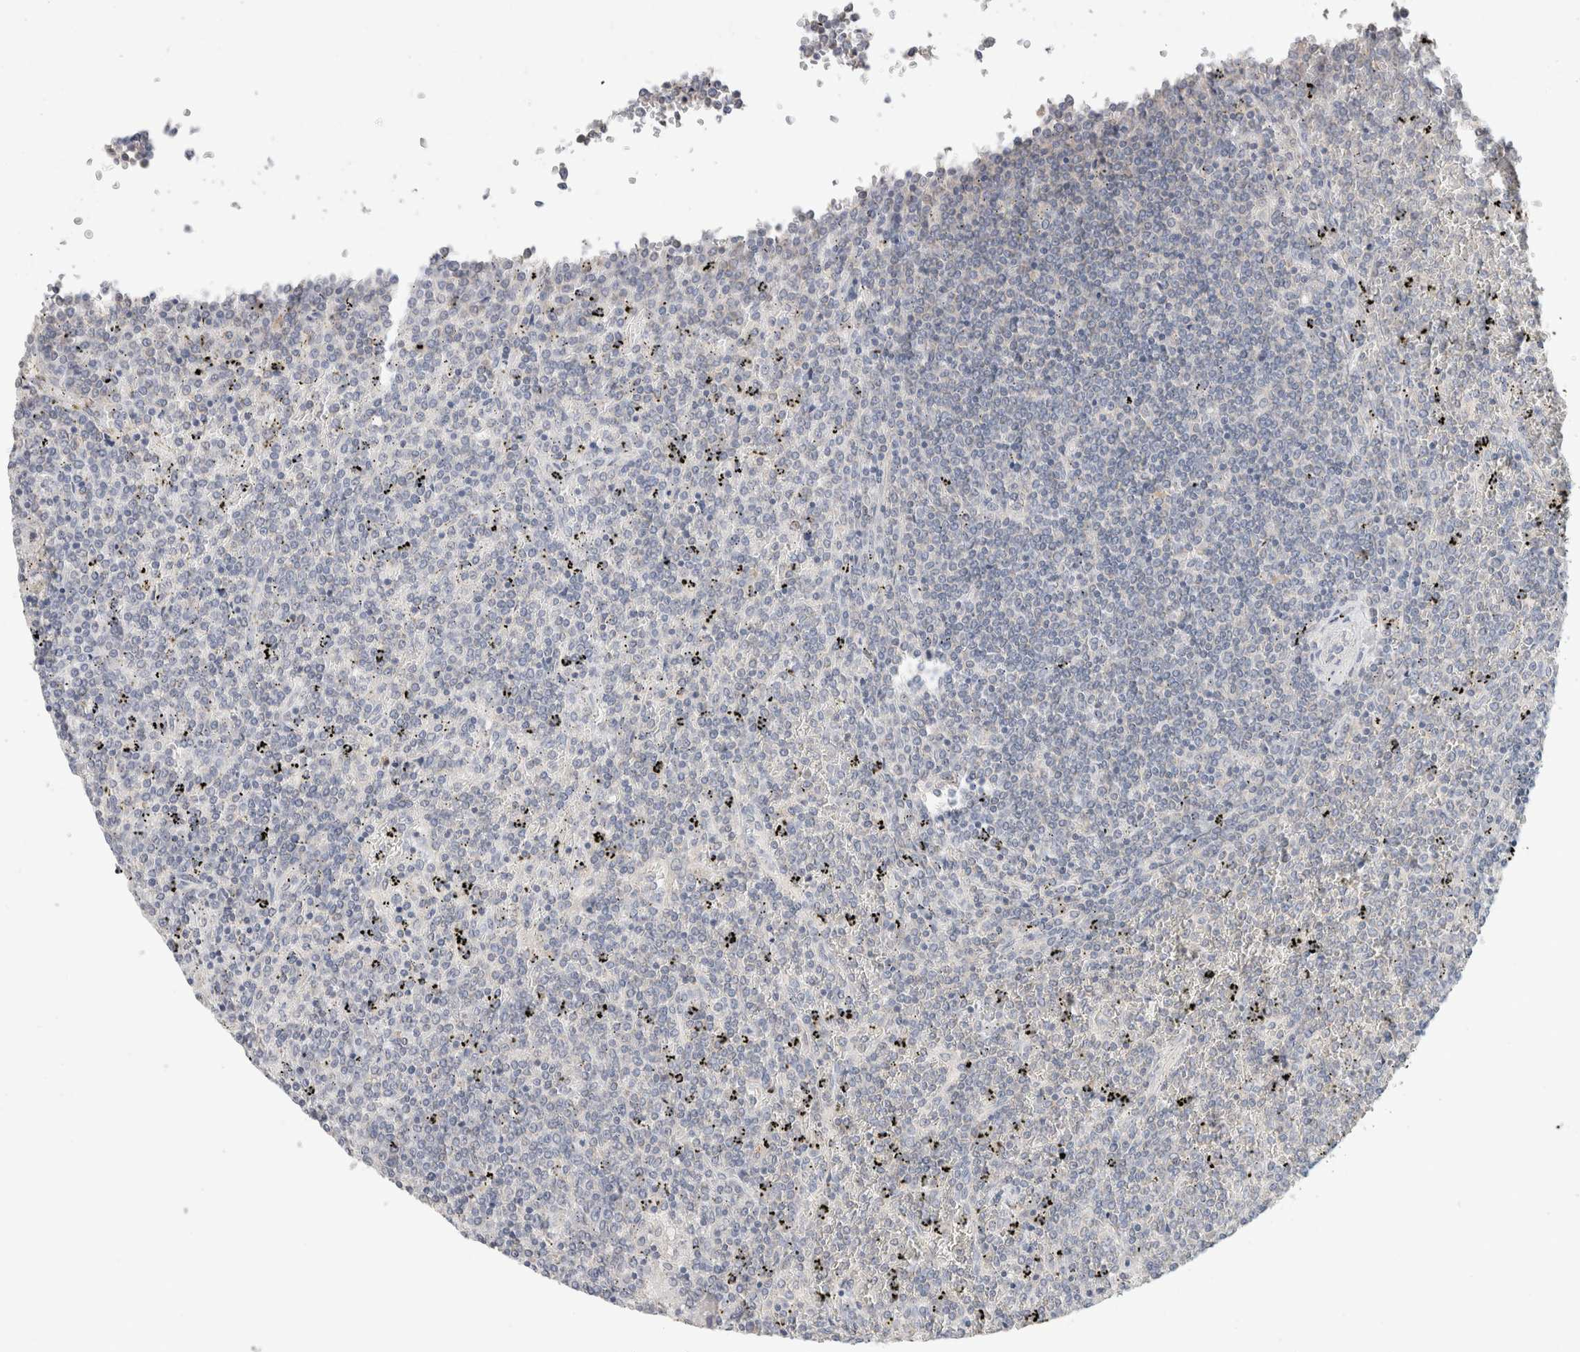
{"staining": {"intensity": "negative", "quantity": "none", "location": "none"}, "tissue": "lymphoma", "cell_type": "Tumor cells", "image_type": "cancer", "snomed": [{"axis": "morphology", "description": "Malignant lymphoma, non-Hodgkin's type, Low grade"}, {"axis": "topography", "description": "Spleen"}], "caption": "Photomicrograph shows no significant protein staining in tumor cells of low-grade malignant lymphoma, non-Hodgkin's type.", "gene": "MPP2", "patient": {"sex": "female", "age": 19}}